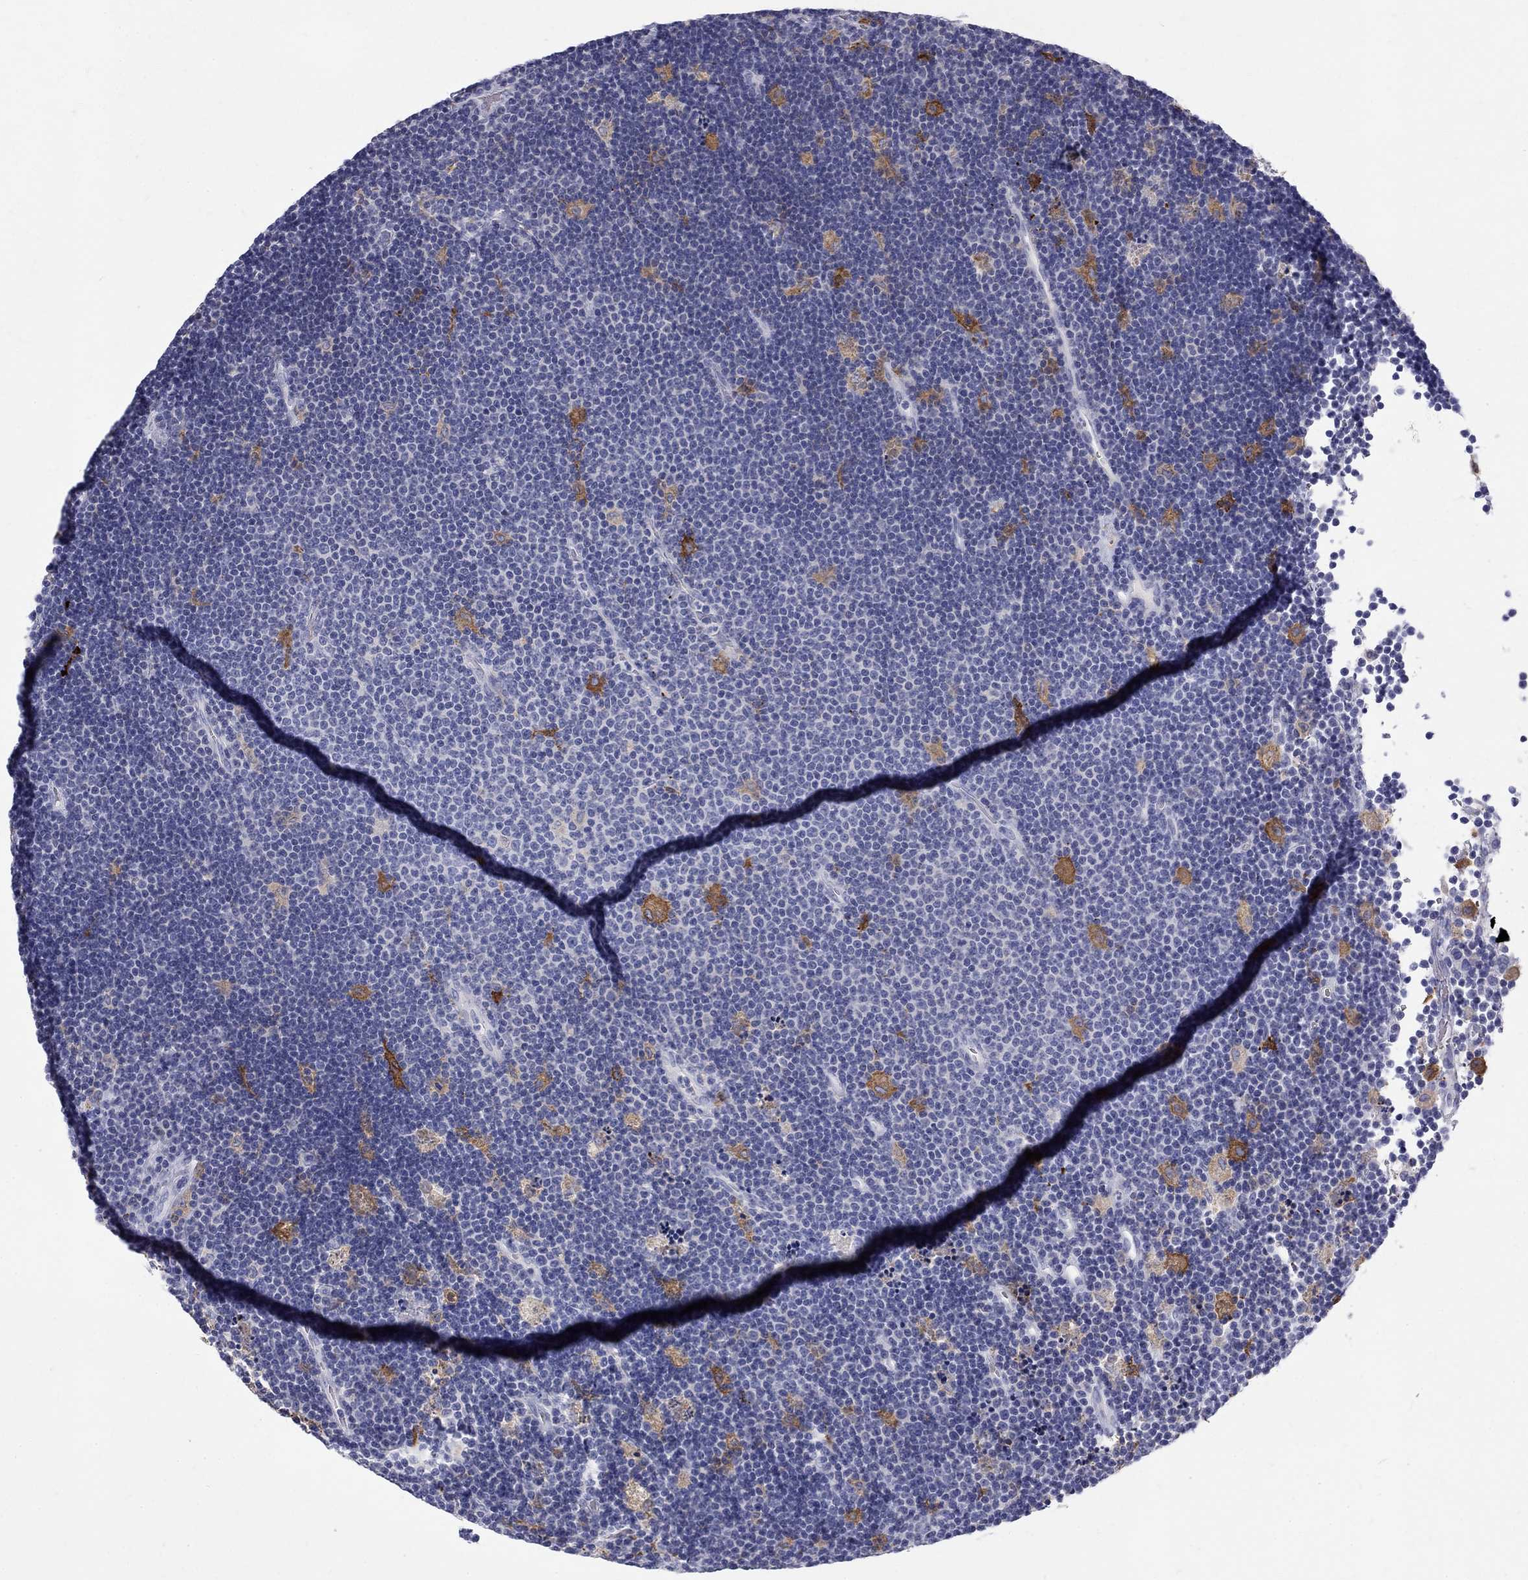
{"staining": {"intensity": "negative", "quantity": "none", "location": "none"}, "tissue": "lymphoma", "cell_type": "Tumor cells", "image_type": "cancer", "snomed": [{"axis": "morphology", "description": "Malignant lymphoma, non-Hodgkin's type, Low grade"}, {"axis": "topography", "description": "Brain"}], "caption": "Immunohistochemistry (IHC) image of human low-grade malignant lymphoma, non-Hodgkin's type stained for a protein (brown), which reveals no staining in tumor cells.", "gene": "AGER", "patient": {"sex": "female", "age": 66}}